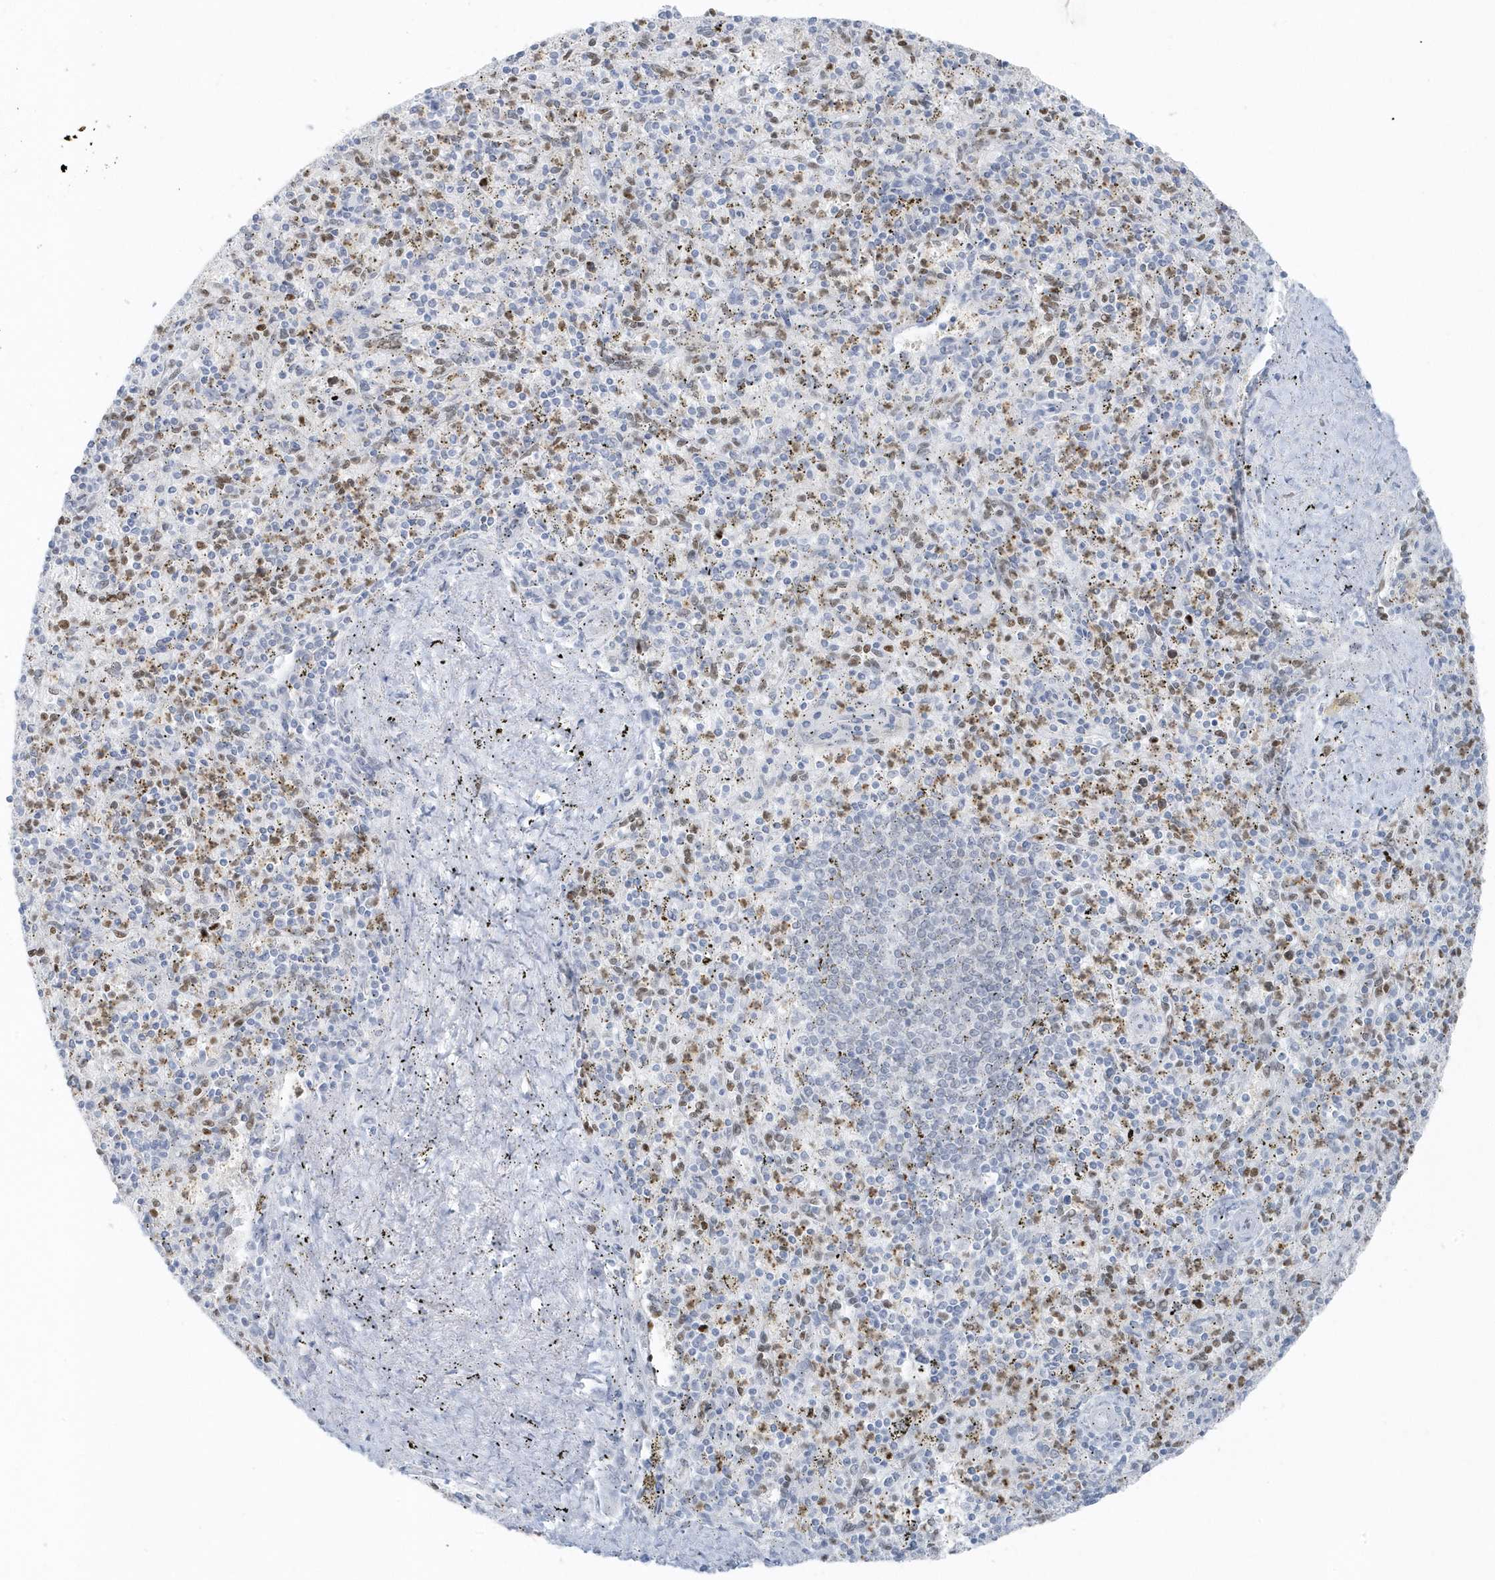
{"staining": {"intensity": "weak", "quantity": "<25%", "location": "nuclear"}, "tissue": "spleen", "cell_type": "Cells in red pulp", "image_type": "normal", "snomed": [{"axis": "morphology", "description": "Normal tissue, NOS"}, {"axis": "topography", "description": "Spleen"}], "caption": "High magnification brightfield microscopy of normal spleen stained with DAB (3,3'-diaminobenzidine) (brown) and counterstained with hematoxylin (blue): cells in red pulp show no significant staining. The staining was performed using DAB (3,3'-diaminobenzidine) to visualize the protein expression in brown, while the nuclei were stained in blue with hematoxylin (Magnification: 20x).", "gene": "SMIM34", "patient": {"sex": "male", "age": 72}}